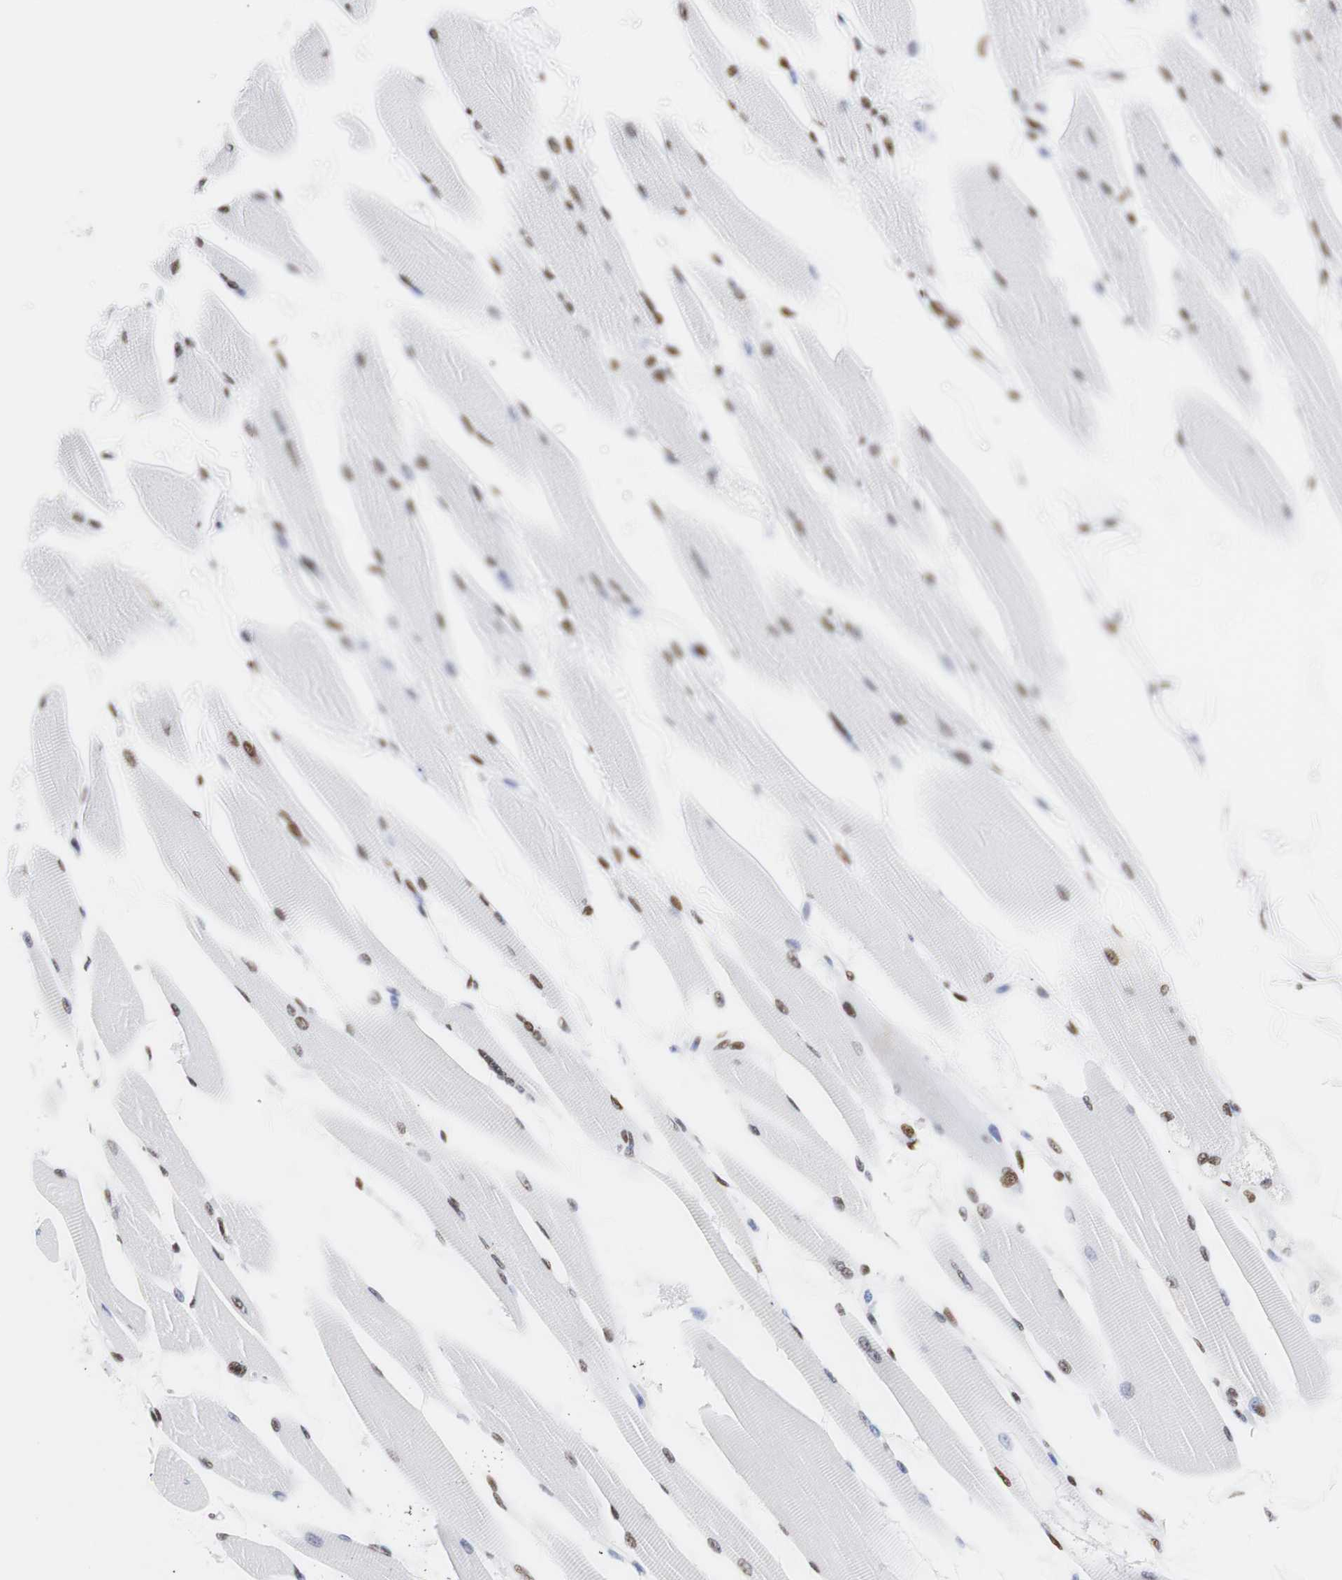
{"staining": {"intensity": "strong", "quantity": ">75%", "location": "nuclear"}, "tissue": "skeletal muscle", "cell_type": "Myocytes", "image_type": "normal", "snomed": [{"axis": "morphology", "description": "Normal tissue, NOS"}, {"axis": "topography", "description": "Skeletal muscle"}, {"axis": "topography", "description": "Peripheral nerve tissue"}], "caption": "Unremarkable skeletal muscle was stained to show a protein in brown. There is high levels of strong nuclear expression in about >75% of myocytes.", "gene": "HNRNPH2", "patient": {"sex": "female", "age": 84}}